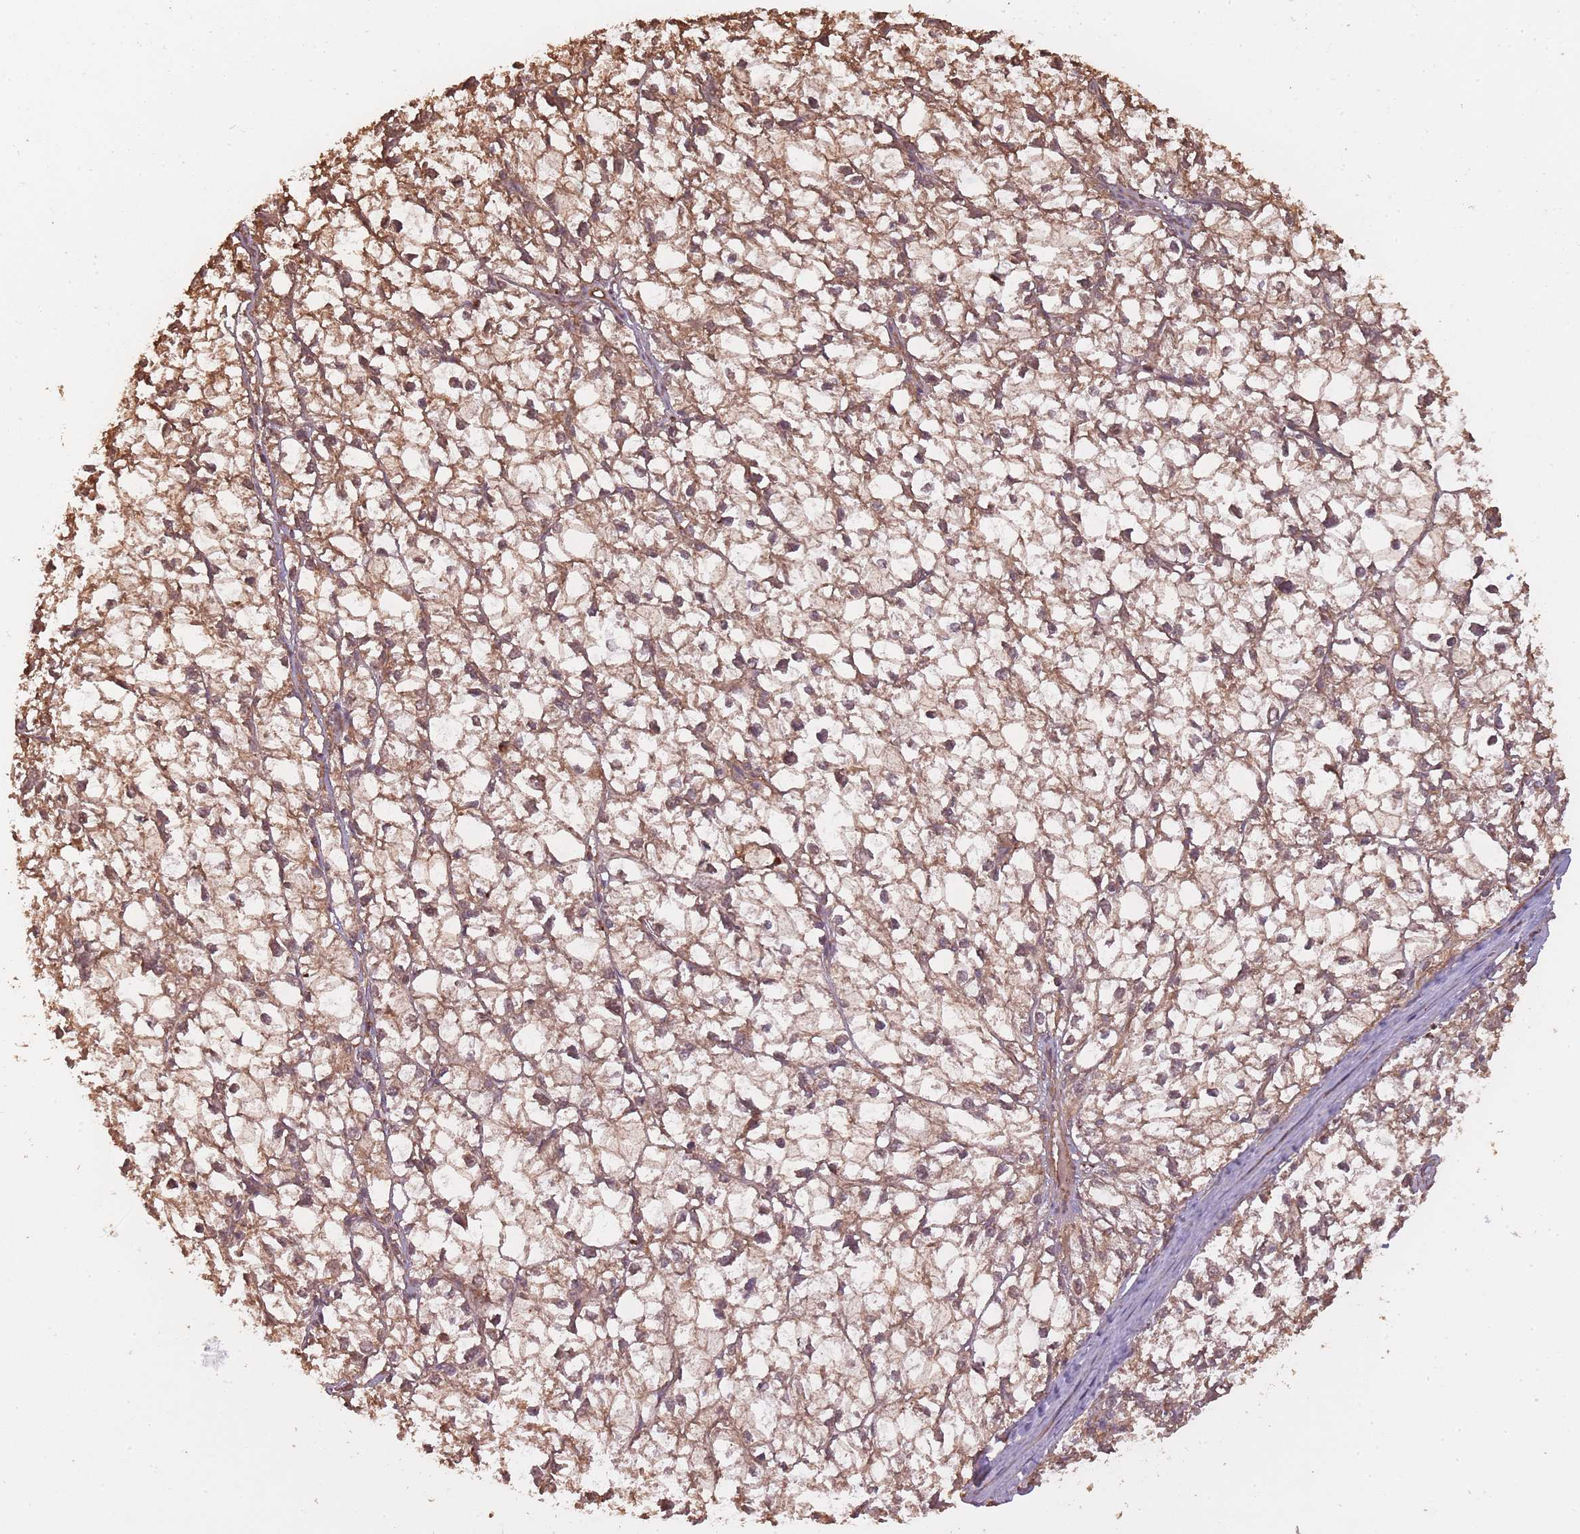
{"staining": {"intensity": "moderate", "quantity": ">75%", "location": "cytoplasmic/membranous,nuclear"}, "tissue": "liver cancer", "cell_type": "Tumor cells", "image_type": "cancer", "snomed": [{"axis": "morphology", "description": "Carcinoma, Hepatocellular, NOS"}, {"axis": "topography", "description": "Liver"}], "caption": "The photomicrograph shows a brown stain indicating the presence of a protein in the cytoplasmic/membranous and nuclear of tumor cells in liver cancer.", "gene": "ARMH3", "patient": {"sex": "female", "age": 43}}